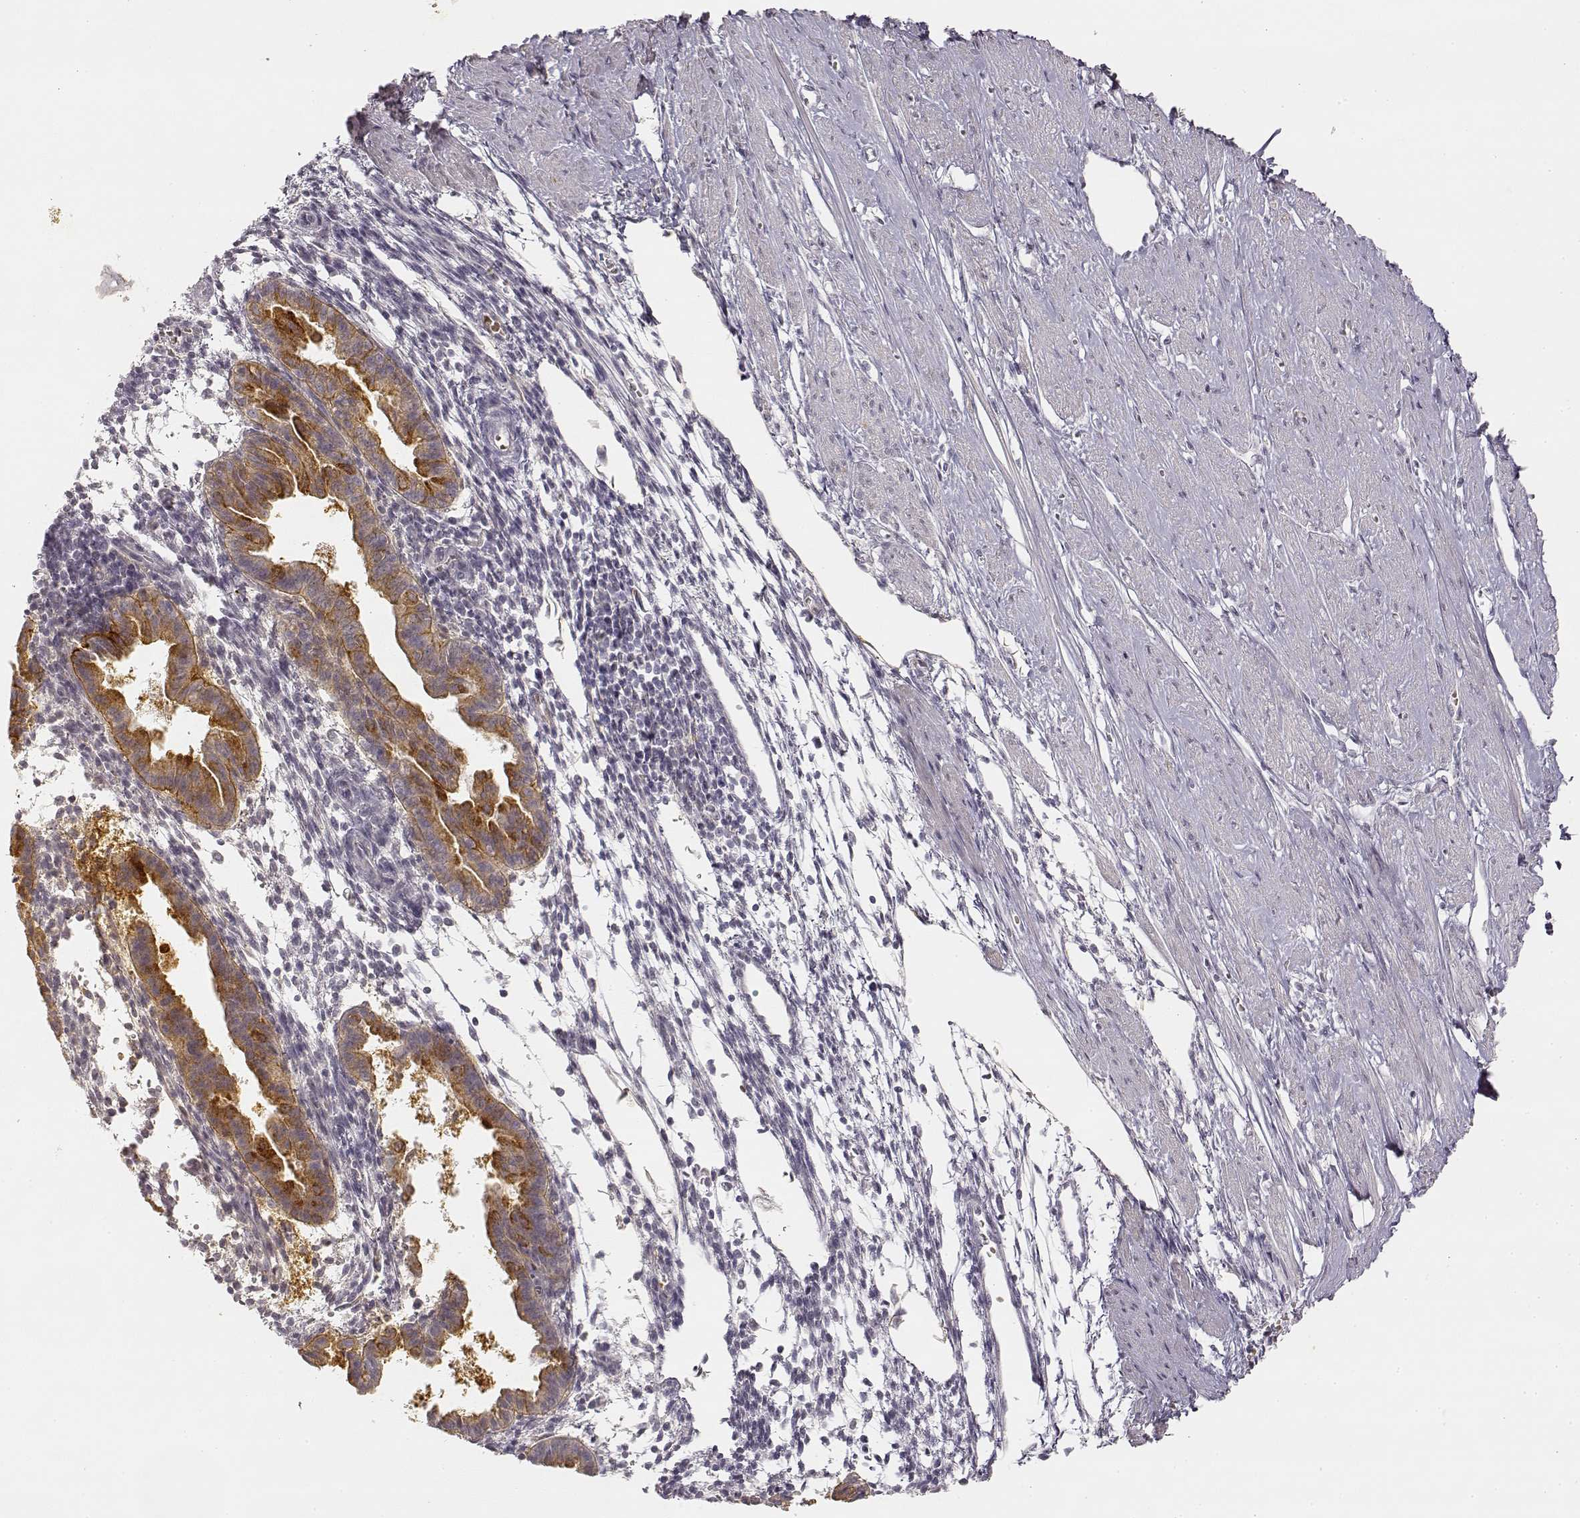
{"staining": {"intensity": "negative", "quantity": "none", "location": "none"}, "tissue": "endometrium", "cell_type": "Cells in endometrial stroma", "image_type": "normal", "snomed": [{"axis": "morphology", "description": "Normal tissue, NOS"}, {"axis": "topography", "description": "Endometrium"}], "caption": "A micrograph of endometrium stained for a protein displays no brown staining in cells in endometrial stroma.", "gene": "LAMC2", "patient": {"sex": "female", "age": 37}}